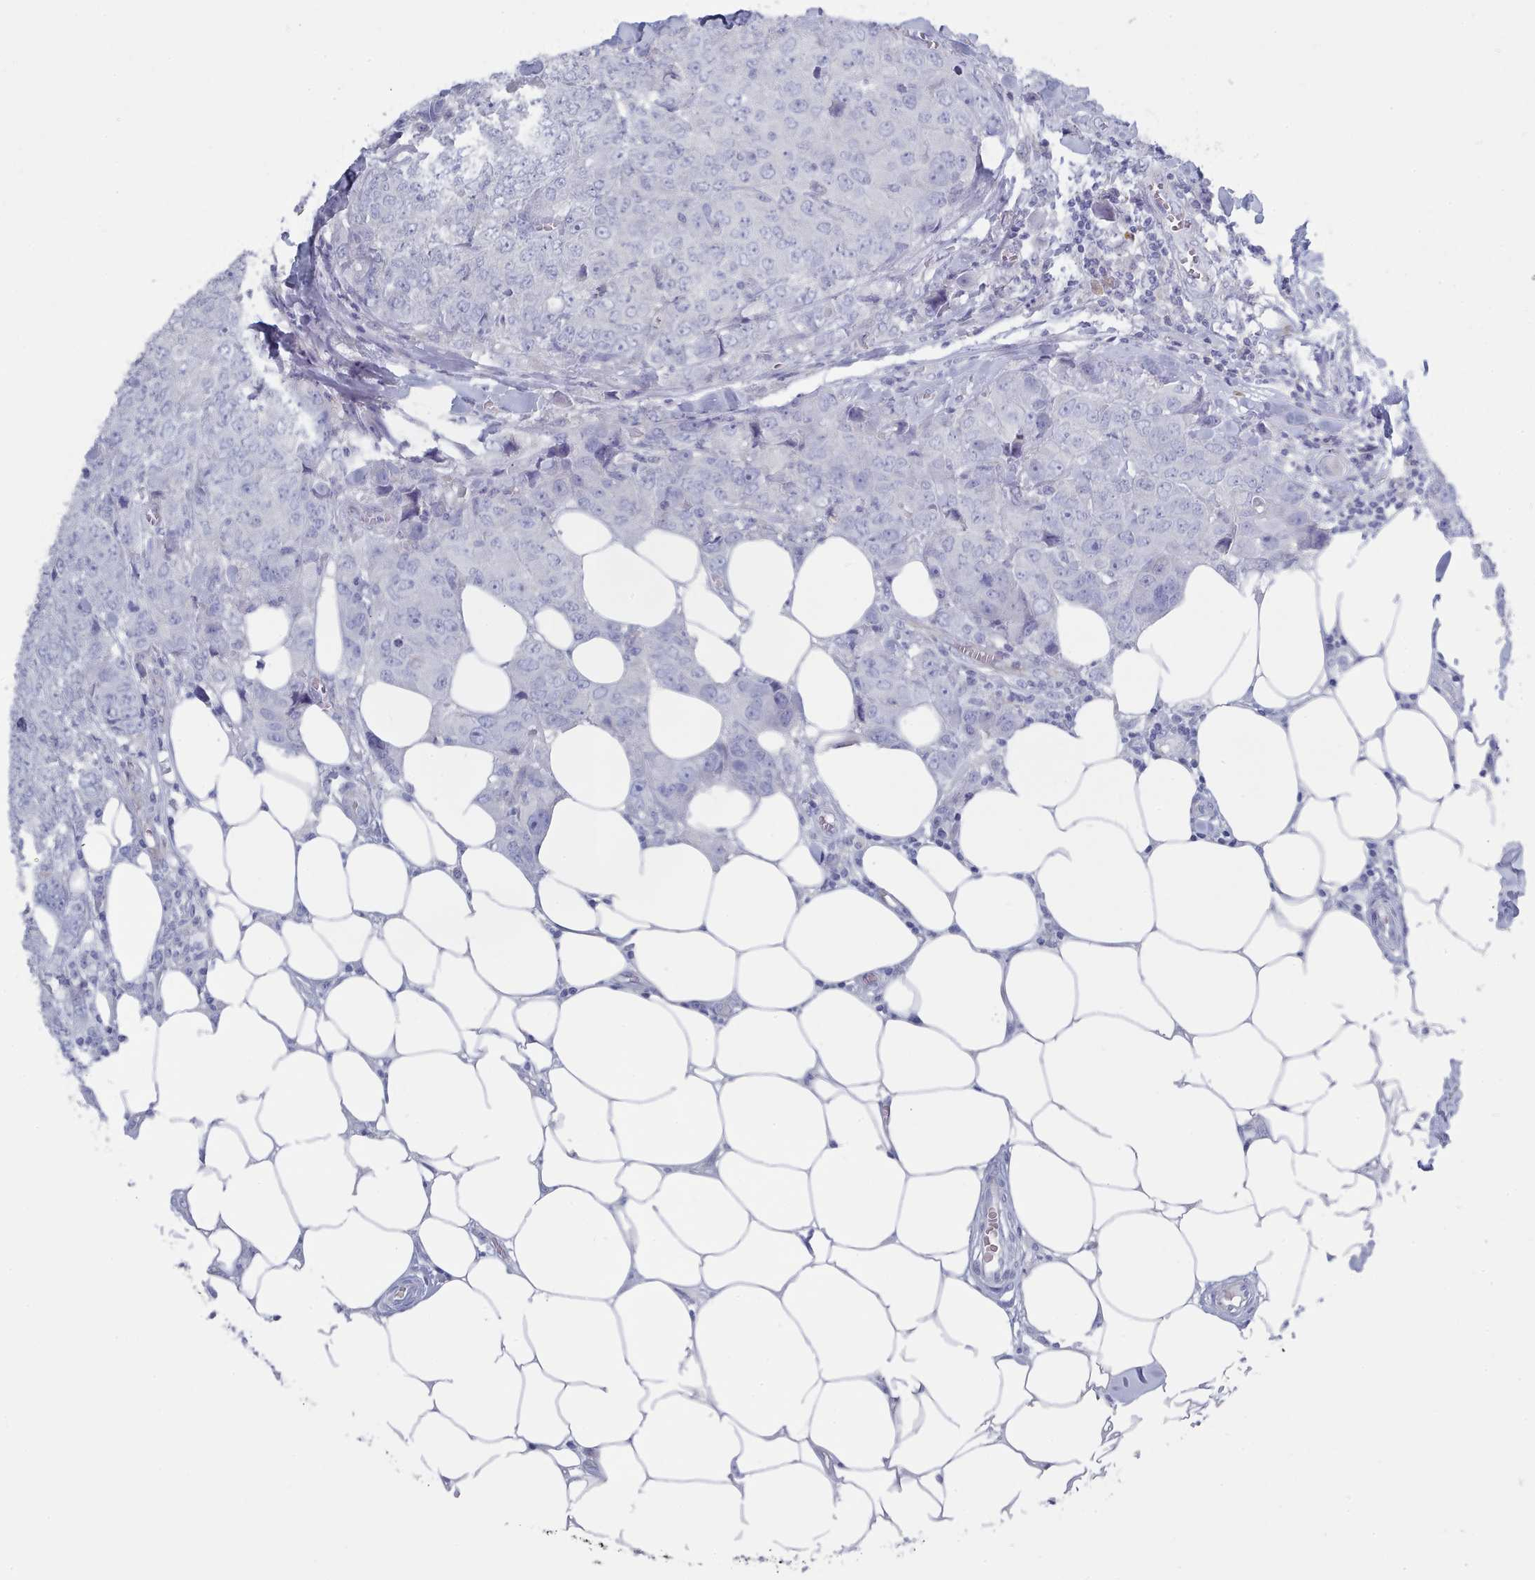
{"staining": {"intensity": "negative", "quantity": "none", "location": "none"}, "tissue": "breast cancer", "cell_type": "Tumor cells", "image_type": "cancer", "snomed": [{"axis": "morphology", "description": "Duct carcinoma"}, {"axis": "topography", "description": "Breast"}], "caption": "Protein analysis of breast infiltrating ductal carcinoma exhibits no significant positivity in tumor cells.", "gene": "PDE4C", "patient": {"sex": "female", "age": 43}}